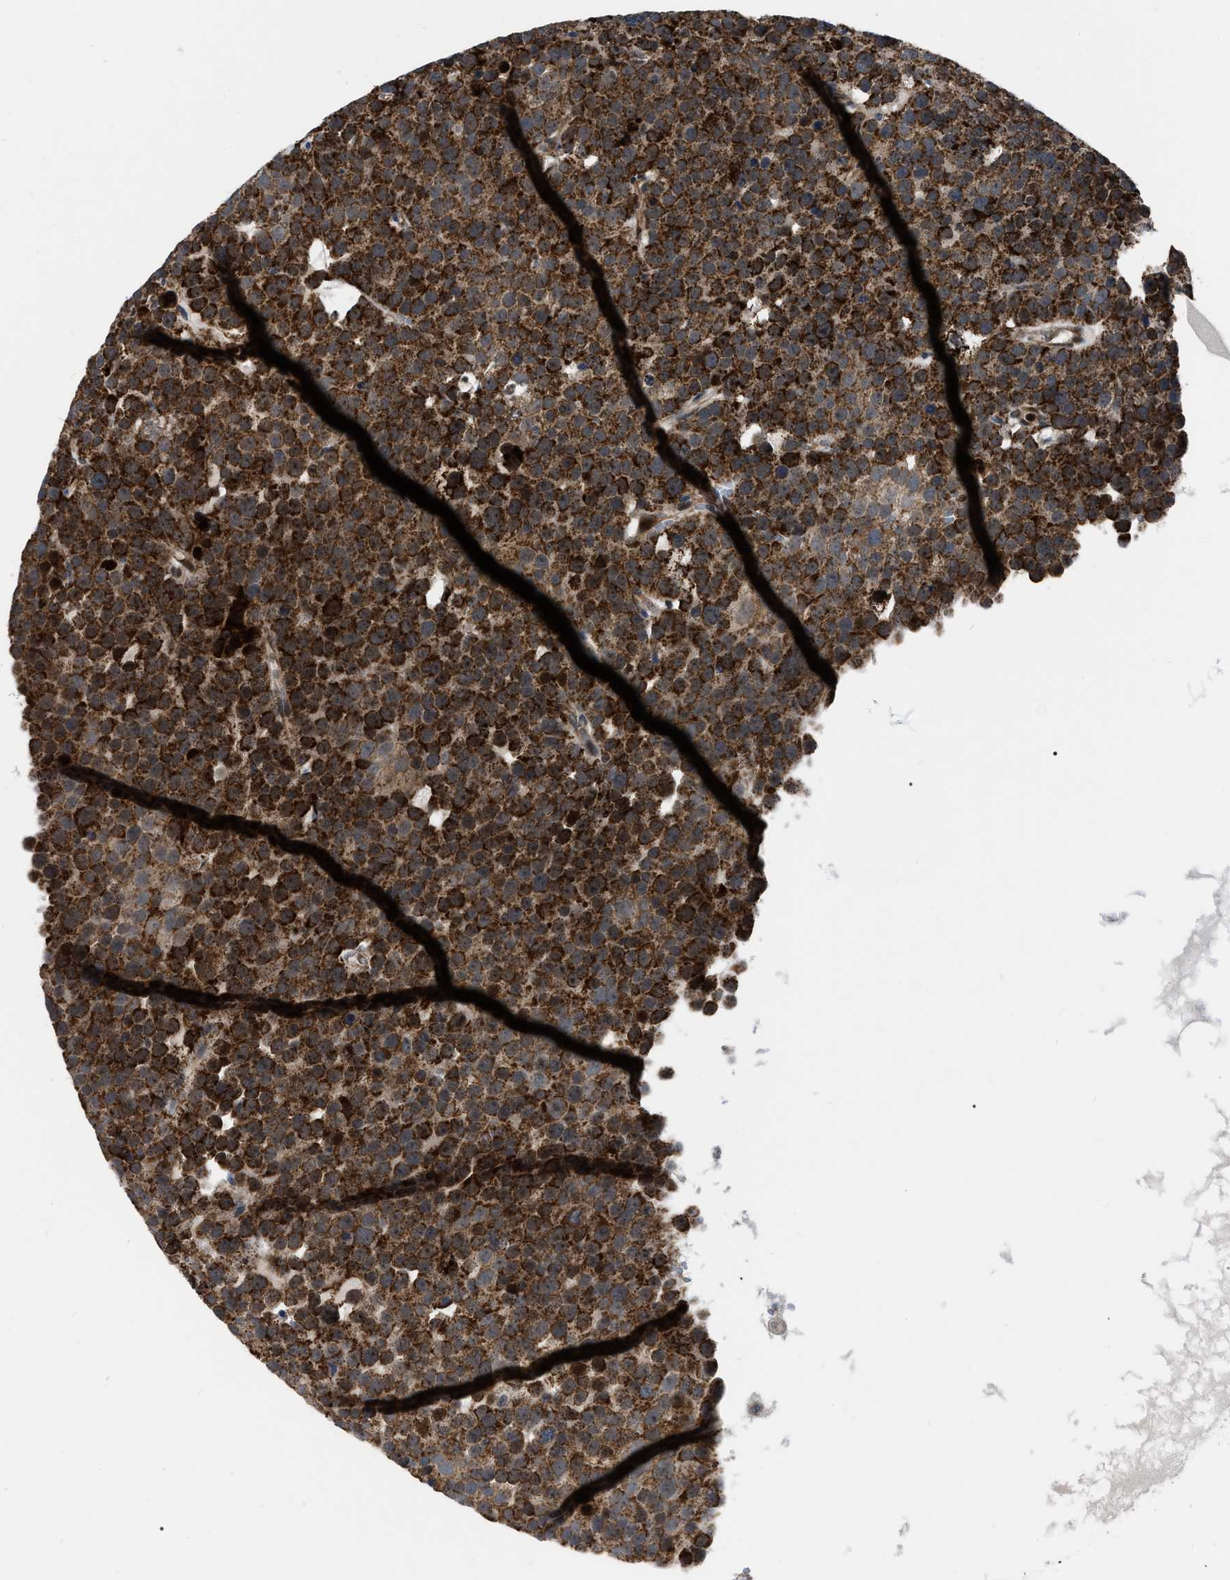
{"staining": {"intensity": "strong", "quantity": ">75%", "location": "cytoplasmic/membranous"}, "tissue": "testis cancer", "cell_type": "Tumor cells", "image_type": "cancer", "snomed": [{"axis": "morphology", "description": "Seminoma, NOS"}, {"axis": "topography", "description": "Testis"}], "caption": "Immunohistochemistry histopathology image of testis seminoma stained for a protein (brown), which demonstrates high levels of strong cytoplasmic/membranous positivity in about >75% of tumor cells.", "gene": "PPWD1", "patient": {"sex": "male", "age": 71}}